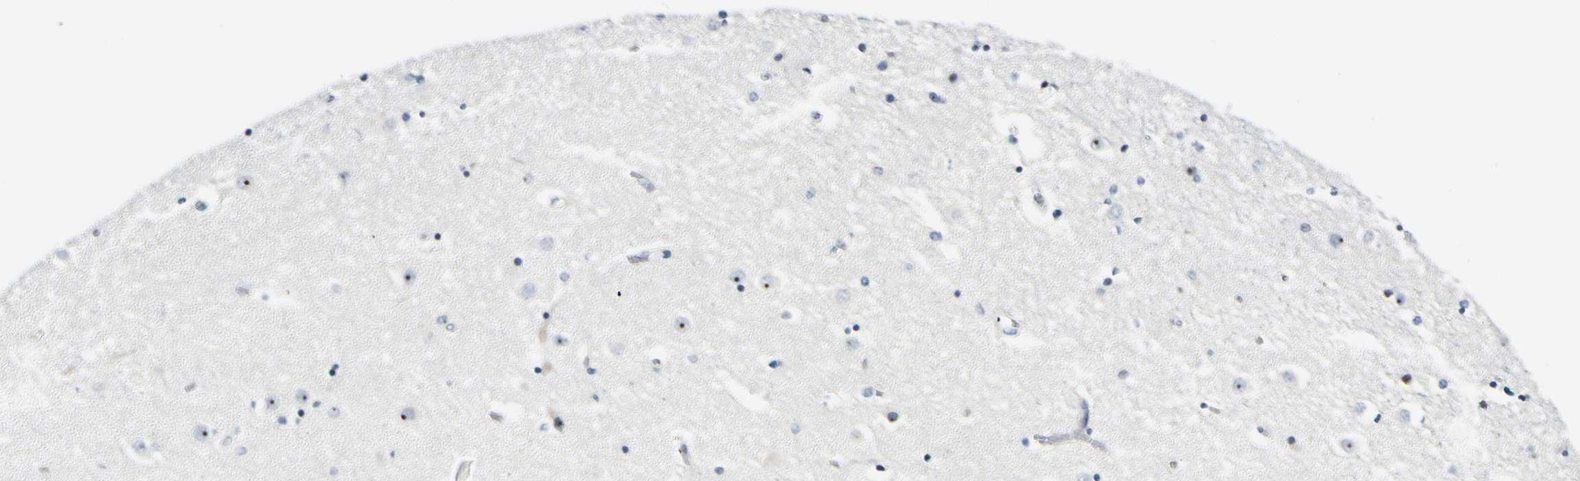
{"staining": {"intensity": "negative", "quantity": "none", "location": "none"}, "tissue": "caudate", "cell_type": "Glial cells", "image_type": "normal", "snomed": [{"axis": "morphology", "description": "Normal tissue, NOS"}, {"axis": "topography", "description": "Lateral ventricle wall"}], "caption": "An IHC histopathology image of unremarkable caudate is shown. There is no staining in glial cells of caudate. (DAB immunohistochemistry with hematoxylin counter stain).", "gene": "ZSCAN1", "patient": {"sex": "female", "age": 54}}